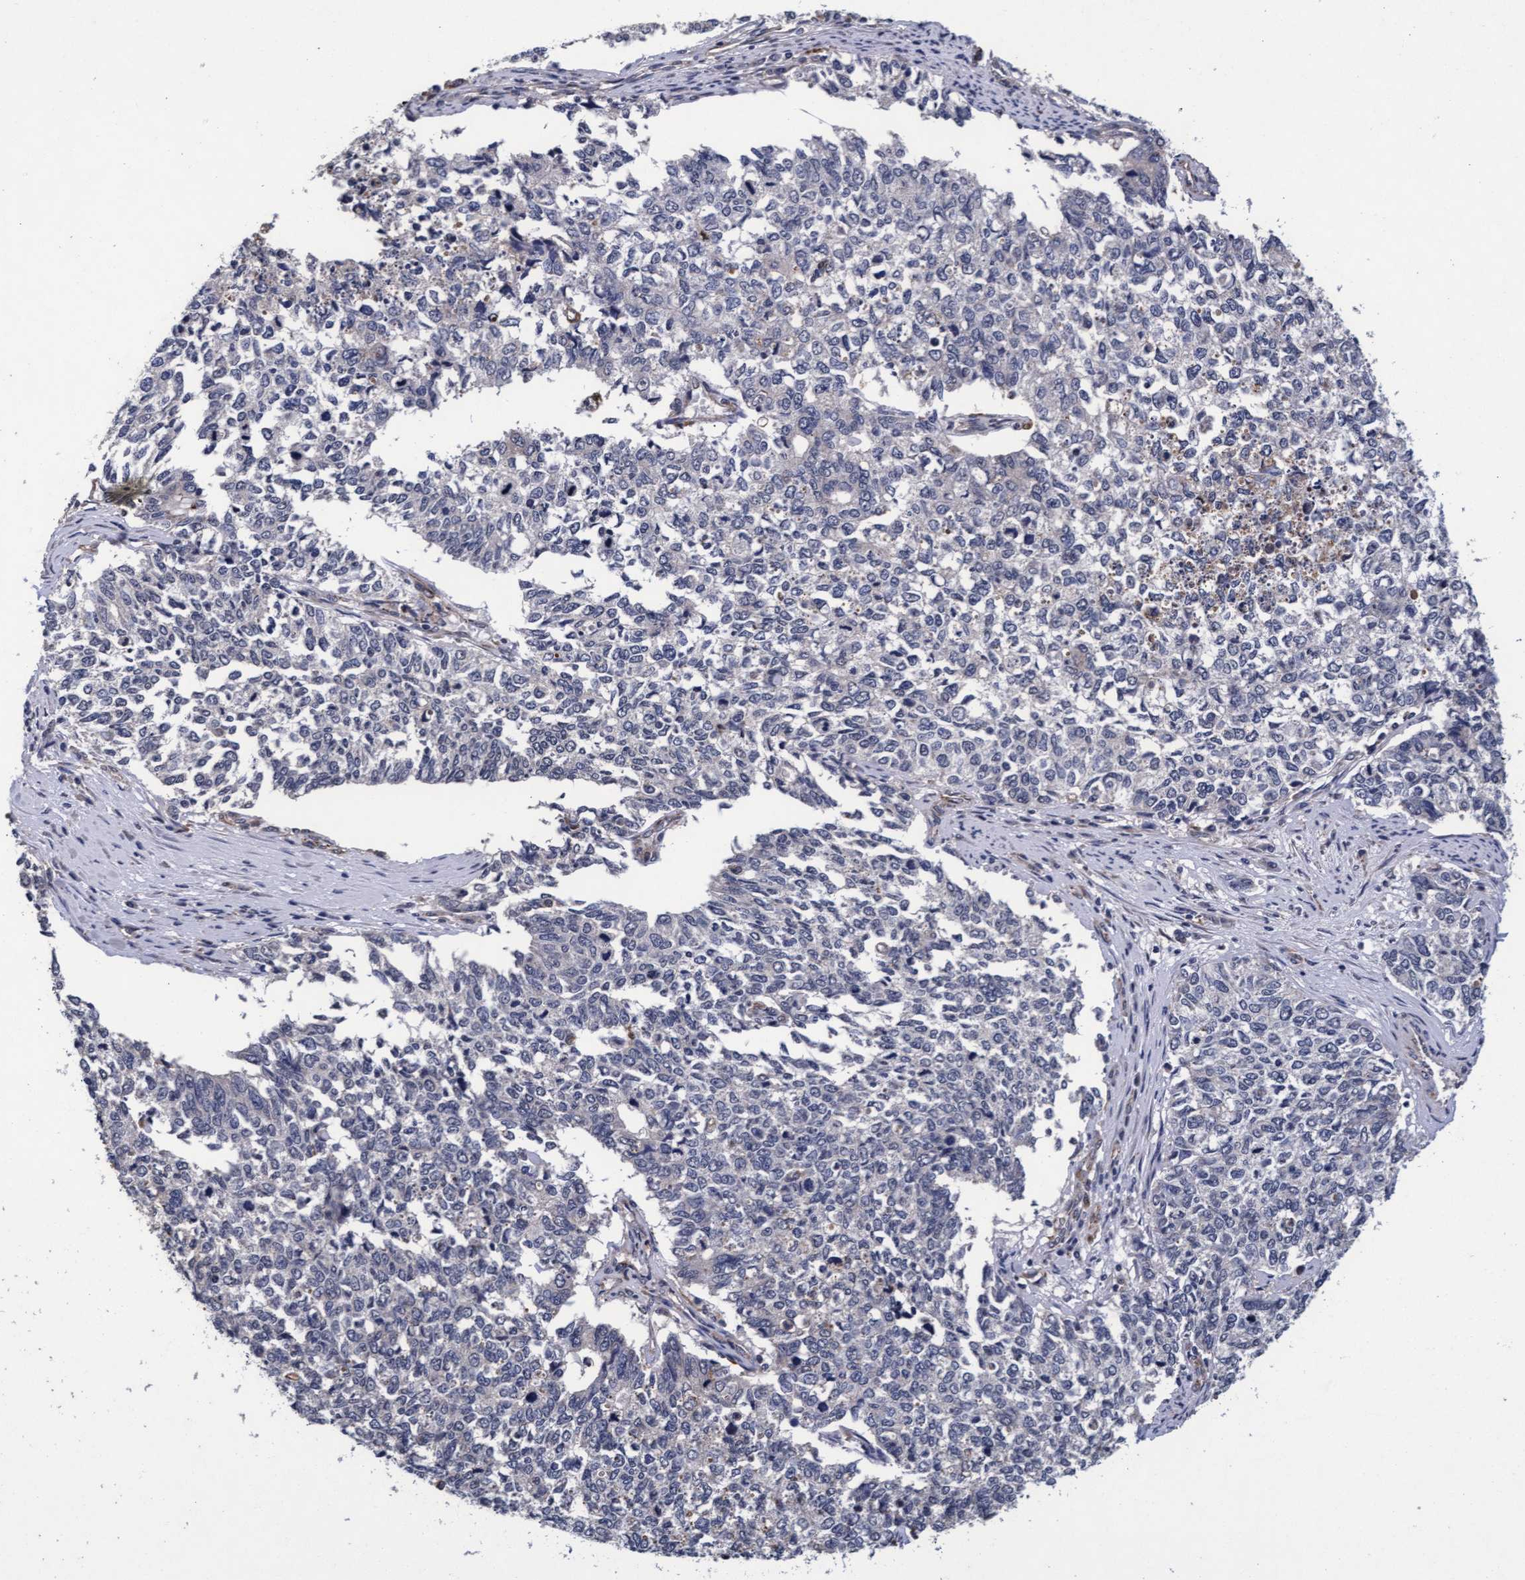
{"staining": {"intensity": "negative", "quantity": "none", "location": "none"}, "tissue": "cervical cancer", "cell_type": "Tumor cells", "image_type": "cancer", "snomed": [{"axis": "morphology", "description": "Squamous cell carcinoma, NOS"}, {"axis": "topography", "description": "Cervix"}], "caption": "Human cervical squamous cell carcinoma stained for a protein using immunohistochemistry (IHC) exhibits no expression in tumor cells.", "gene": "CPQ", "patient": {"sex": "female", "age": 63}}